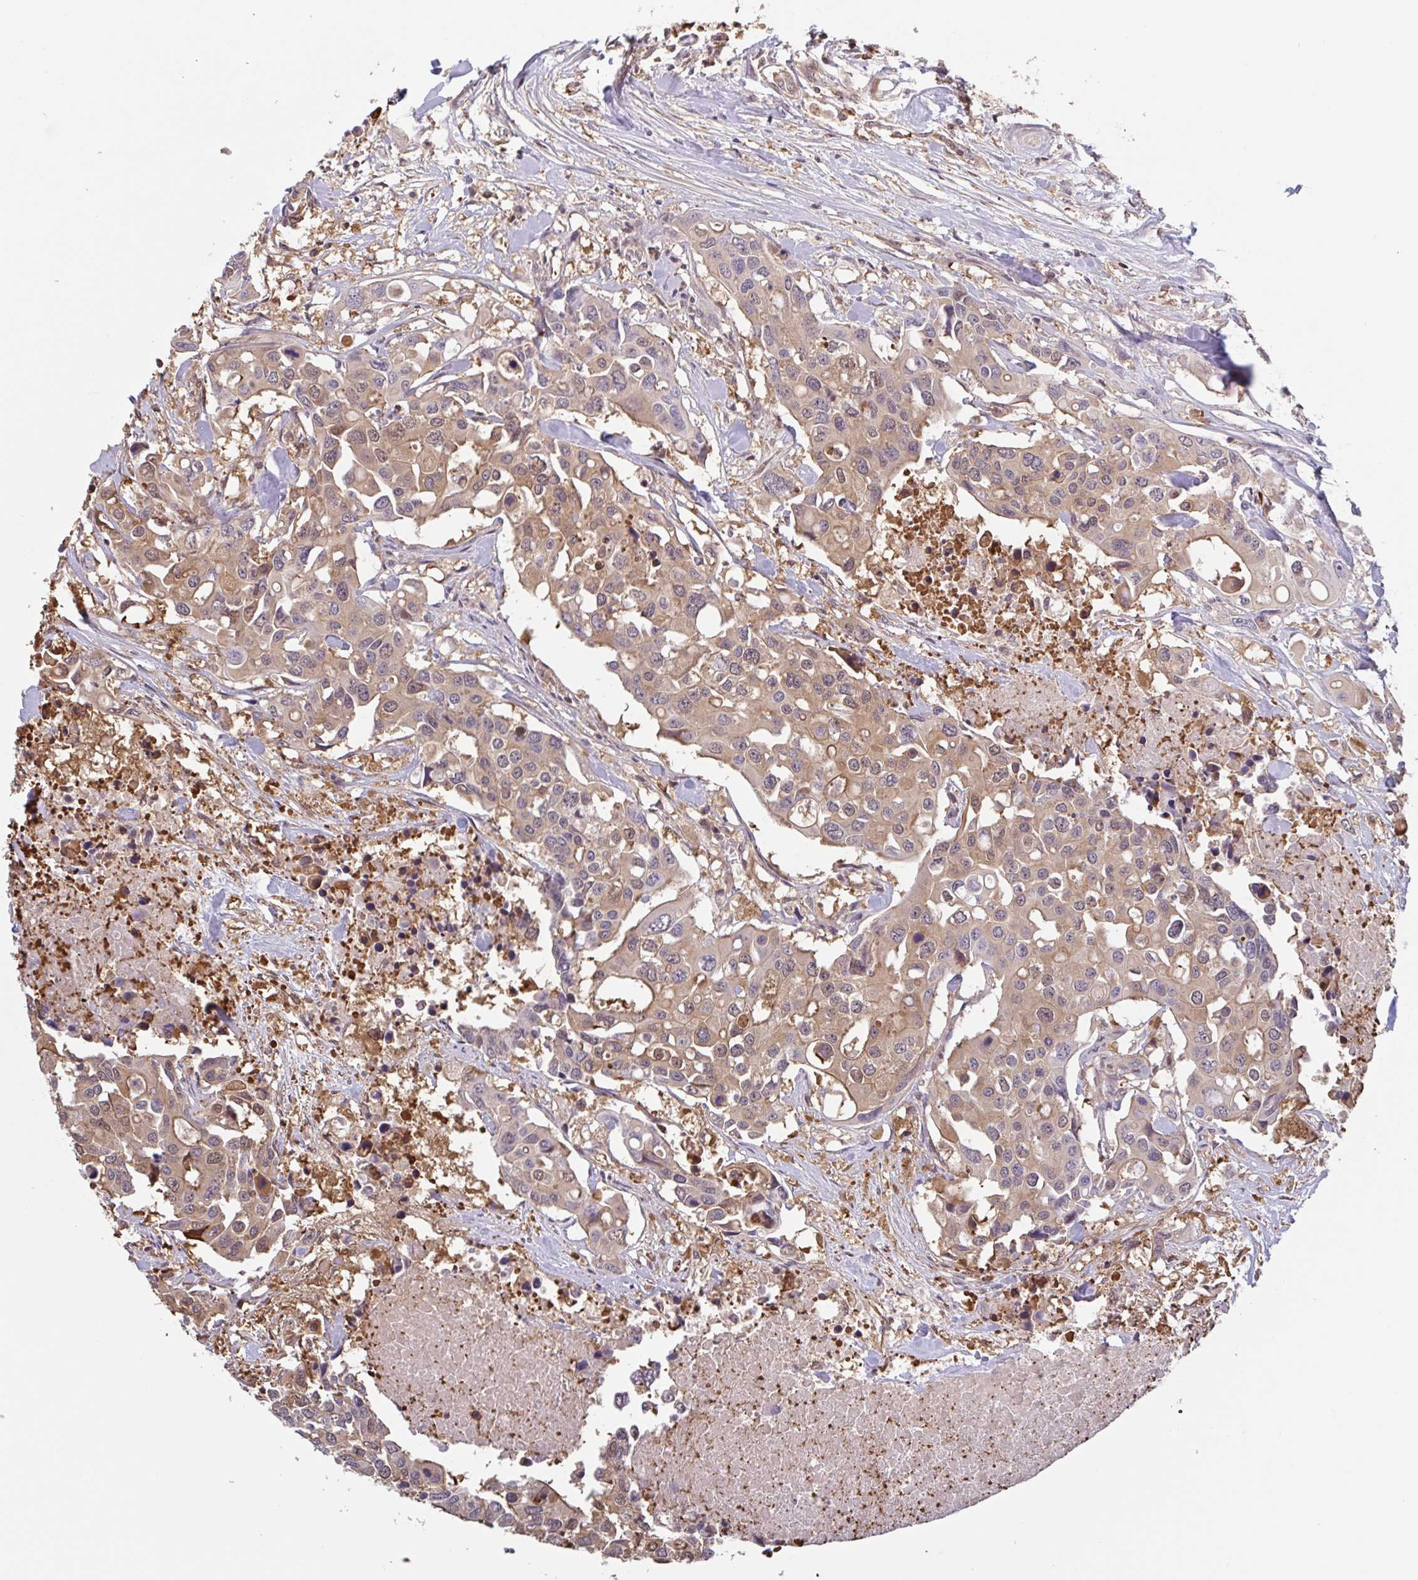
{"staining": {"intensity": "weak", "quantity": ">75%", "location": "cytoplasmic/membranous"}, "tissue": "colorectal cancer", "cell_type": "Tumor cells", "image_type": "cancer", "snomed": [{"axis": "morphology", "description": "Adenocarcinoma, NOS"}, {"axis": "topography", "description": "Colon"}], "caption": "Colorectal cancer was stained to show a protein in brown. There is low levels of weak cytoplasmic/membranous staining in about >75% of tumor cells.", "gene": "OTOP2", "patient": {"sex": "male", "age": 77}}